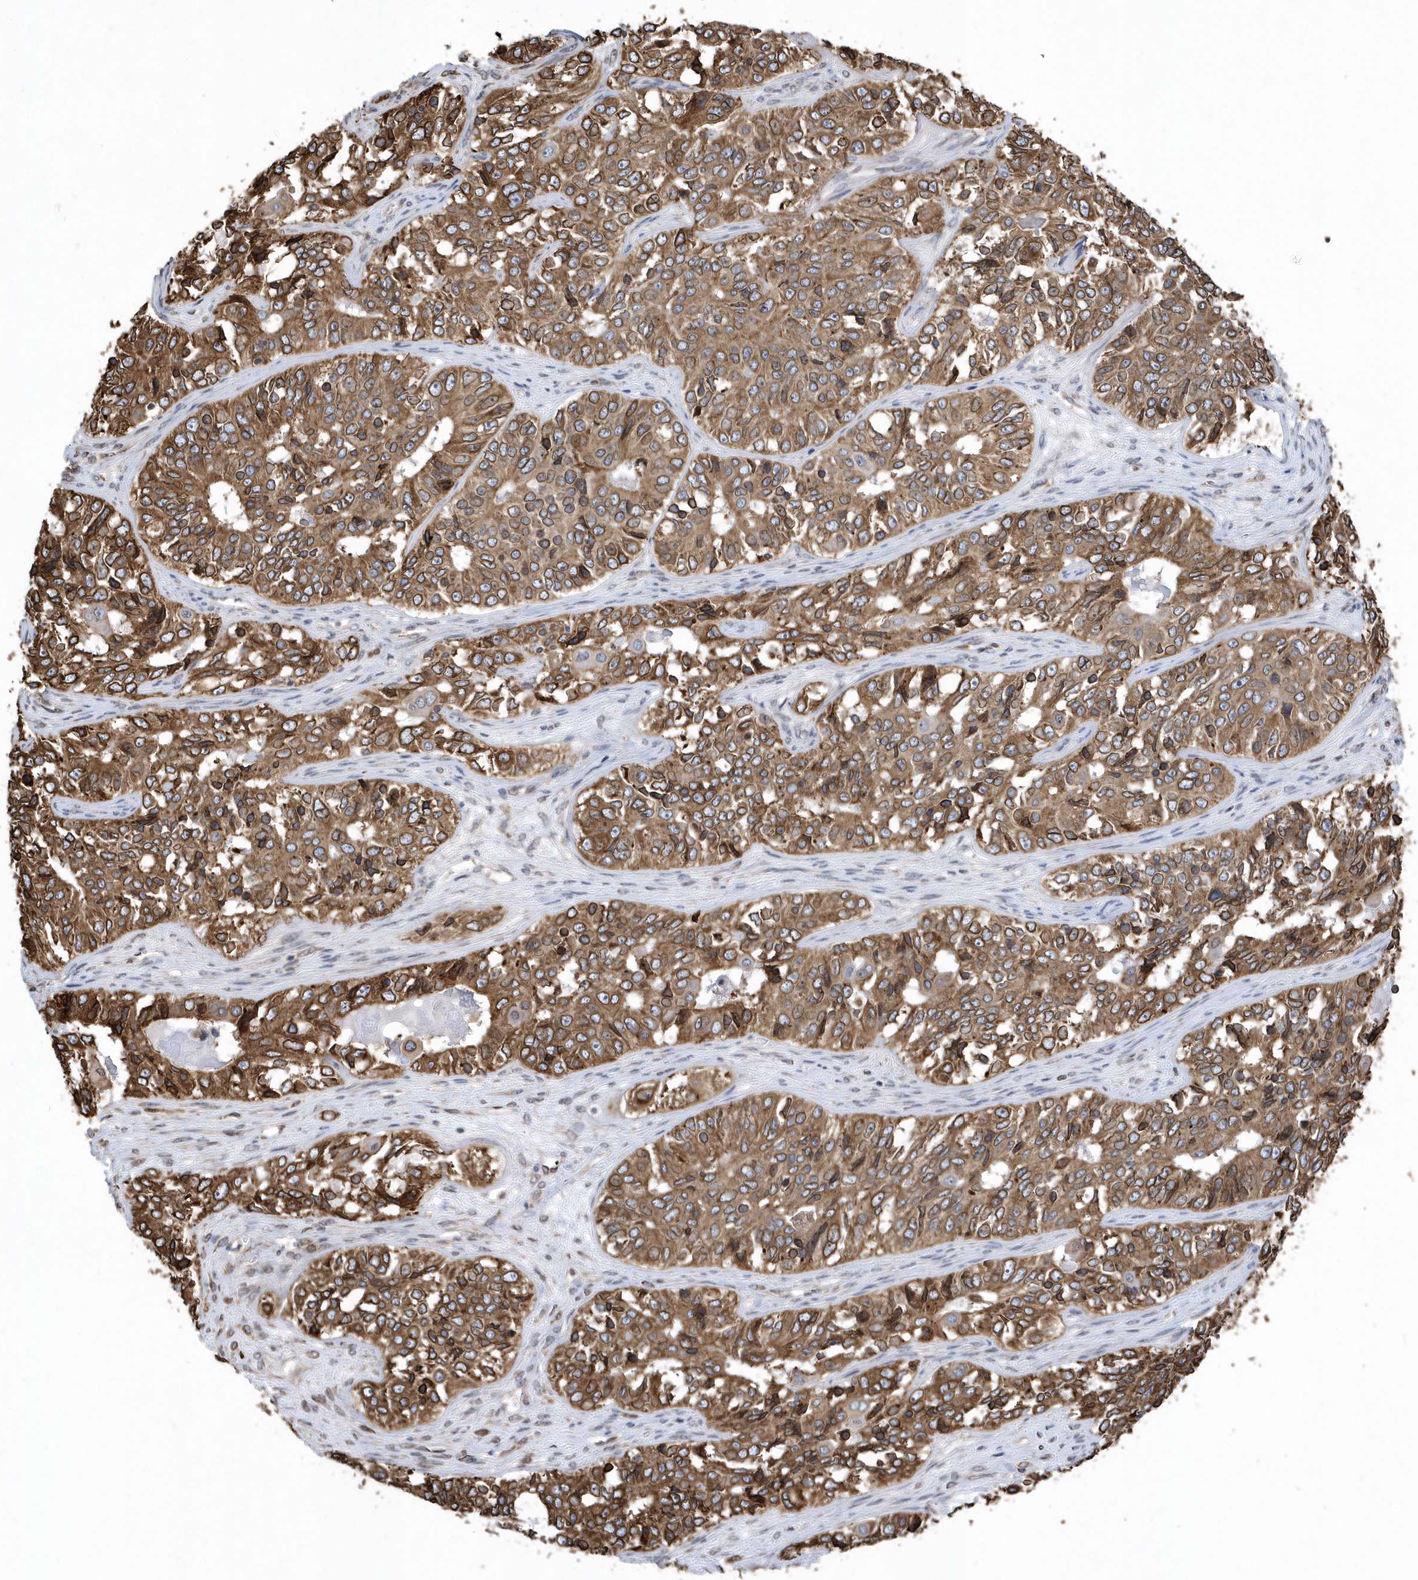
{"staining": {"intensity": "moderate", "quantity": ">75%", "location": "cytoplasmic/membranous"}, "tissue": "ovarian cancer", "cell_type": "Tumor cells", "image_type": "cancer", "snomed": [{"axis": "morphology", "description": "Carcinoma, endometroid"}, {"axis": "topography", "description": "Ovary"}], "caption": "Brown immunohistochemical staining in human ovarian cancer (endometroid carcinoma) displays moderate cytoplasmic/membranous positivity in about >75% of tumor cells.", "gene": "VAMP7", "patient": {"sex": "female", "age": 51}}